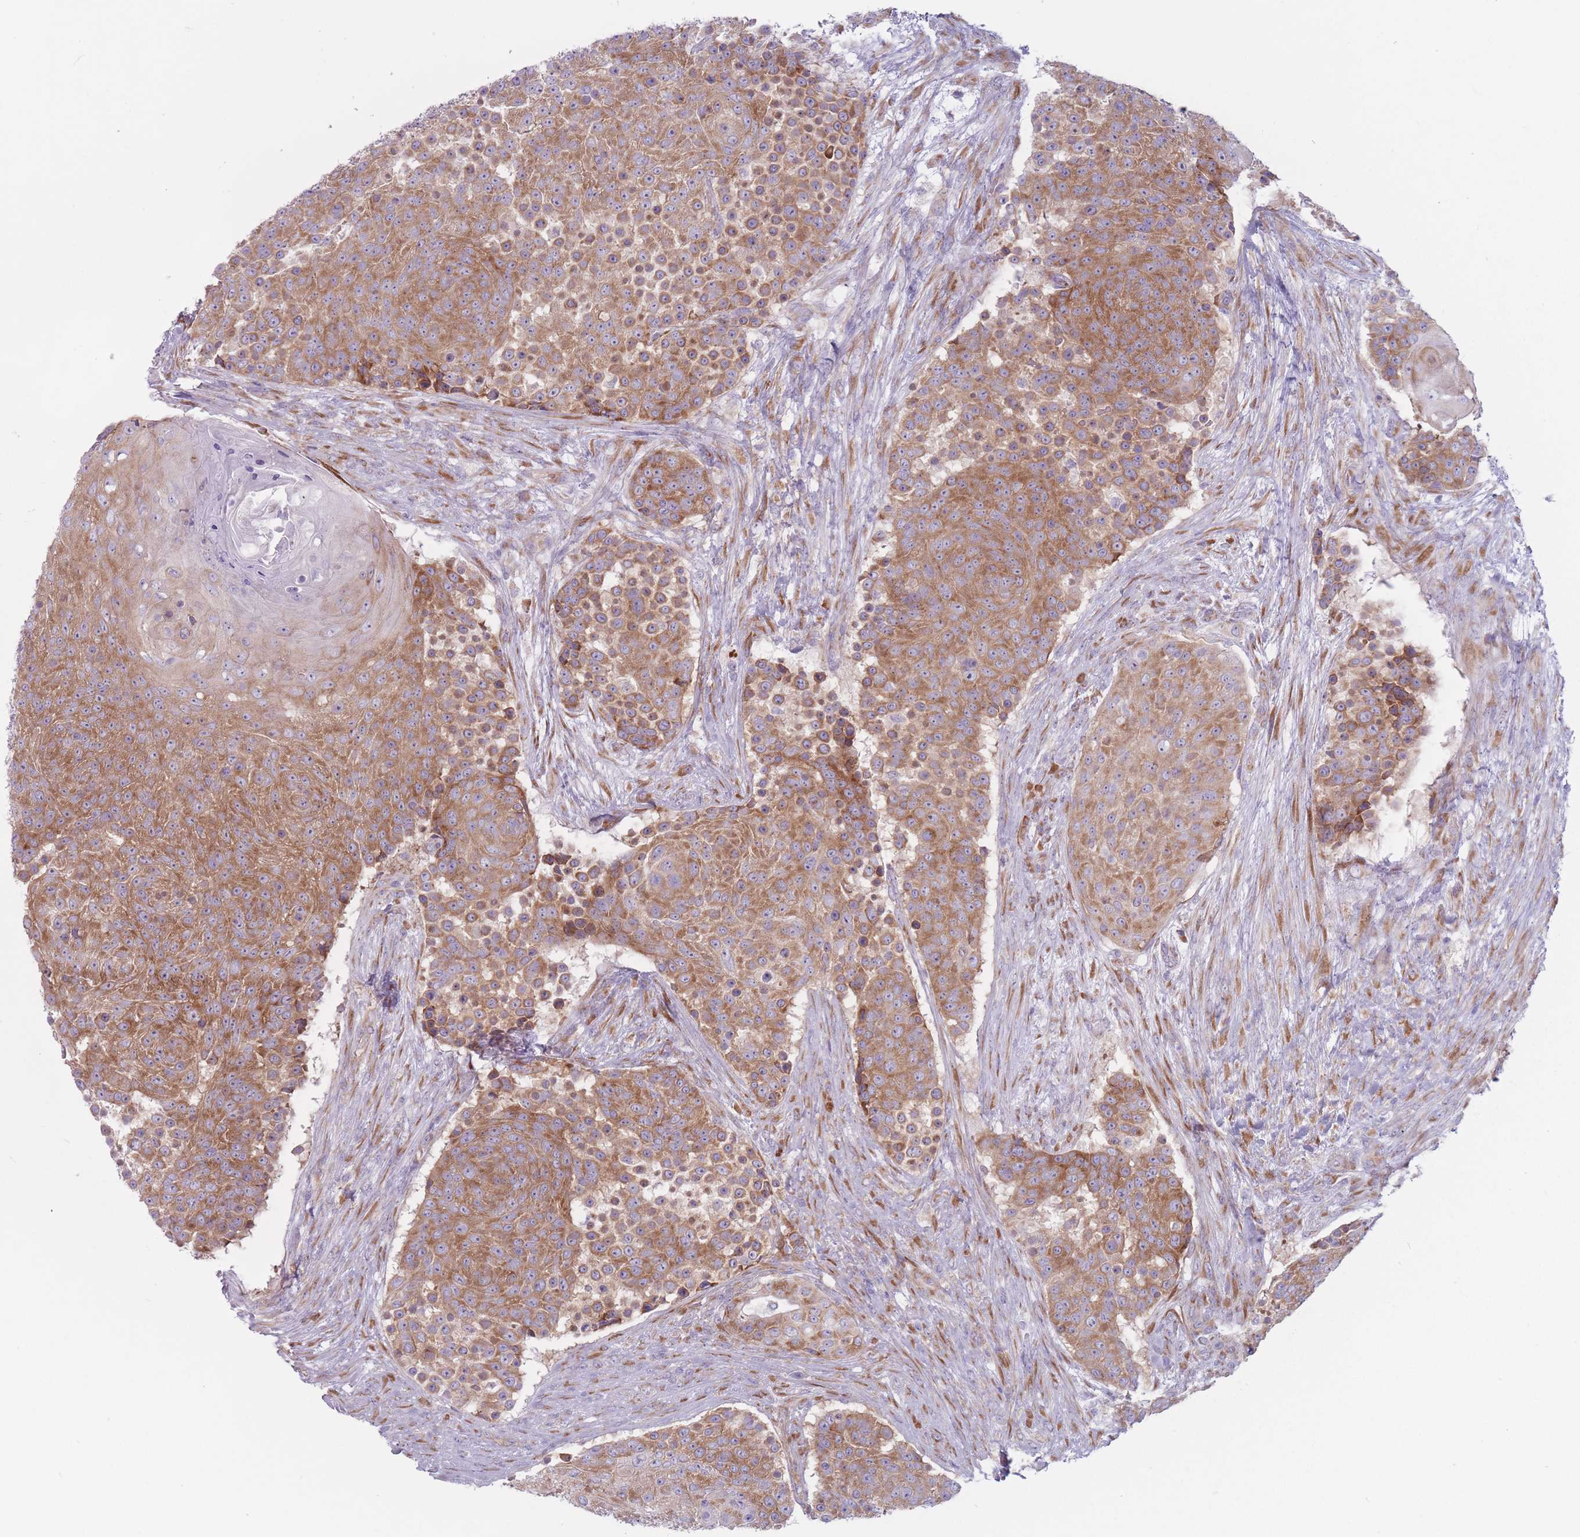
{"staining": {"intensity": "moderate", "quantity": ">75%", "location": "cytoplasmic/membranous"}, "tissue": "urothelial cancer", "cell_type": "Tumor cells", "image_type": "cancer", "snomed": [{"axis": "morphology", "description": "Urothelial carcinoma, High grade"}, {"axis": "topography", "description": "Urinary bladder"}], "caption": "An image of high-grade urothelial carcinoma stained for a protein exhibits moderate cytoplasmic/membranous brown staining in tumor cells. The protein of interest is shown in brown color, while the nuclei are stained blue.", "gene": "RPL18", "patient": {"sex": "female", "age": 63}}